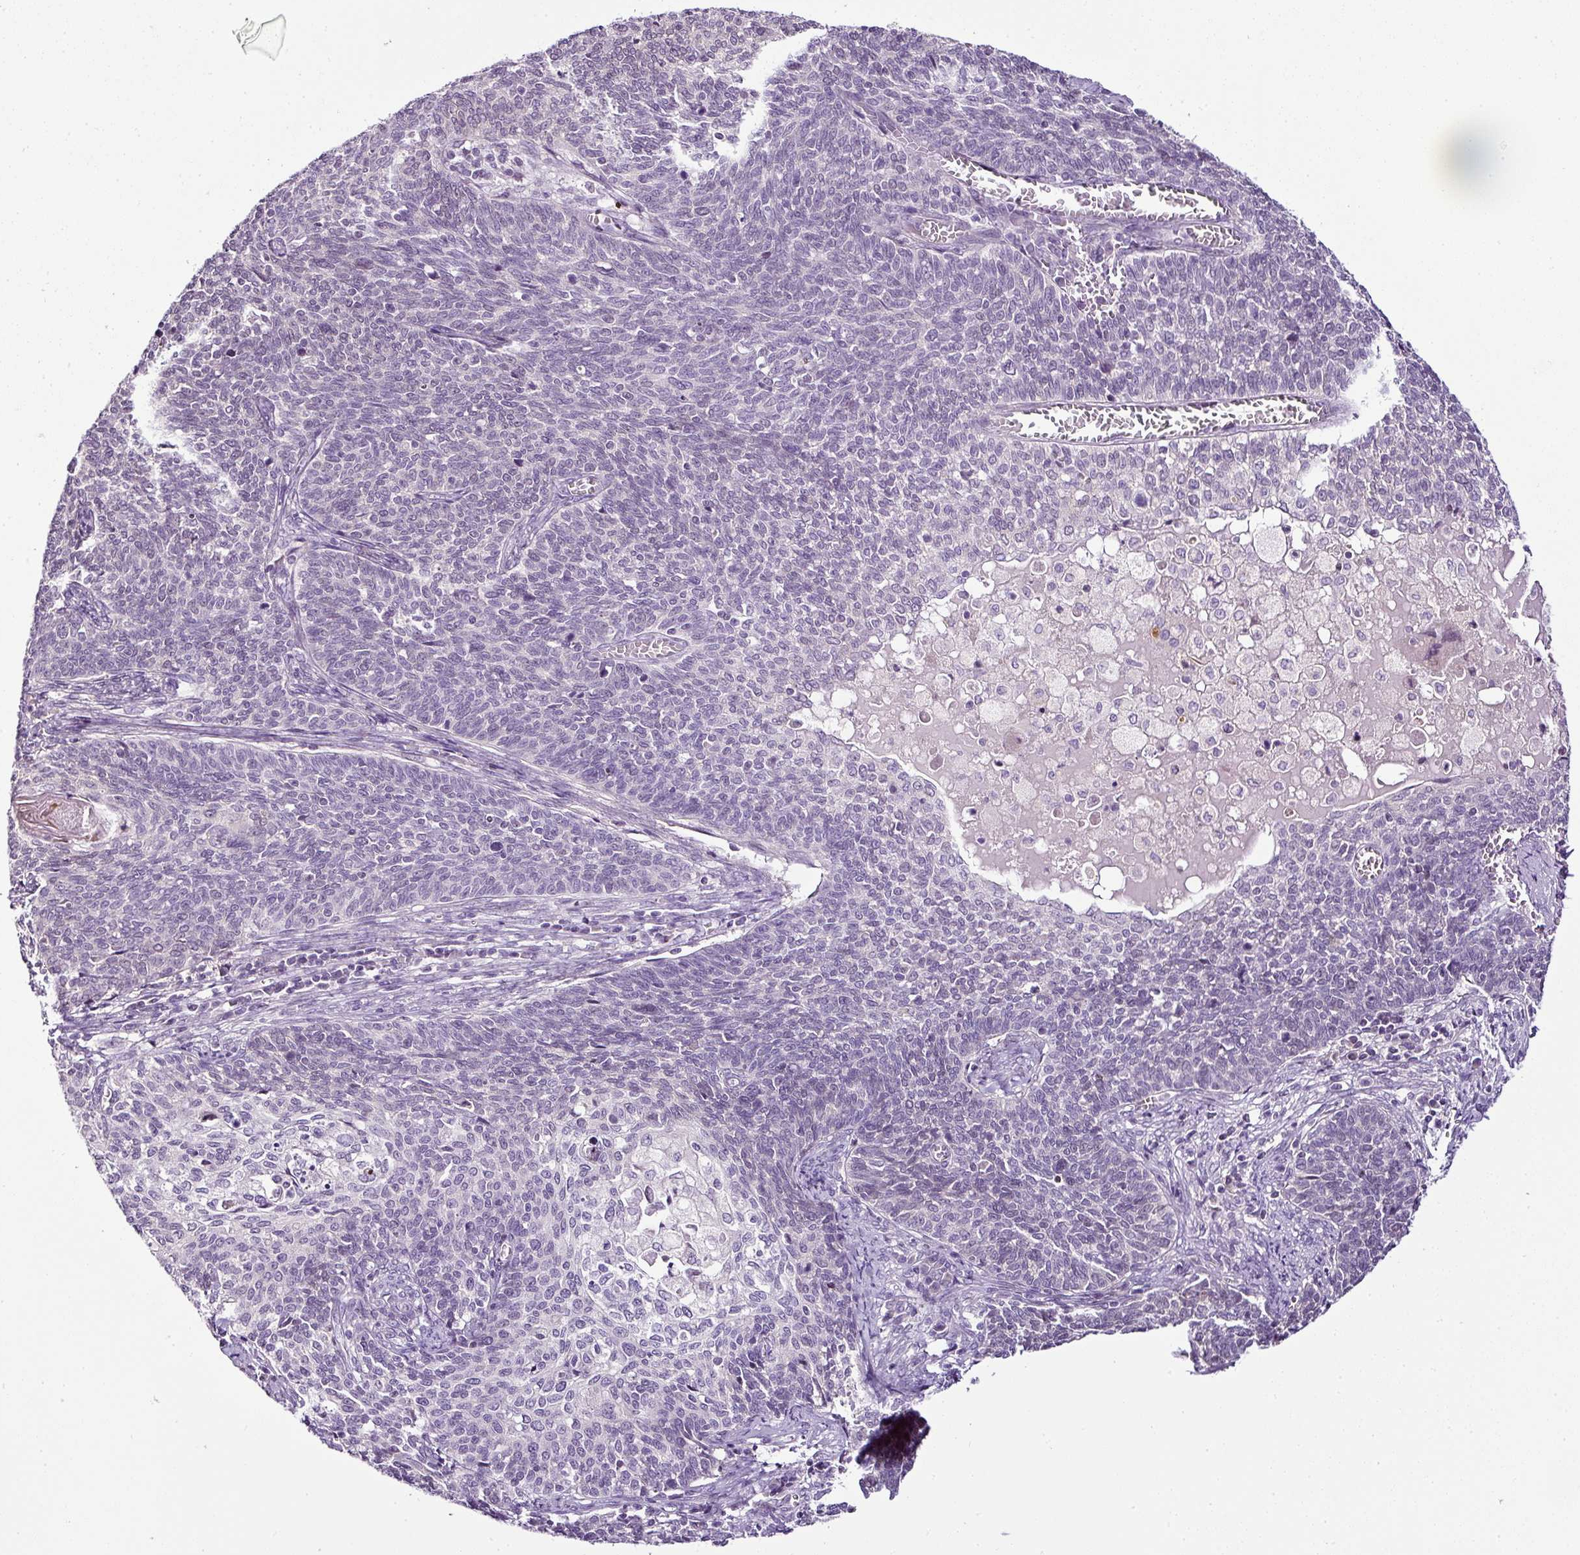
{"staining": {"intensity": "negative", "quantity": "none", "location": "none"}, "tissue": "cervical cancer", "cell_type": "Tumor cells", "image_type": "cancer", "snomed": [{"axis": "morphology", "description": "Squamous cell carcinoma, NOS"}, {"axis": "topography", "description": "Cervix"}], "caption": "There is no significant staining in tumor cells of cervical cancer.", "gene": "TEX30", "patient": {"sex": "female", "age": 39}}